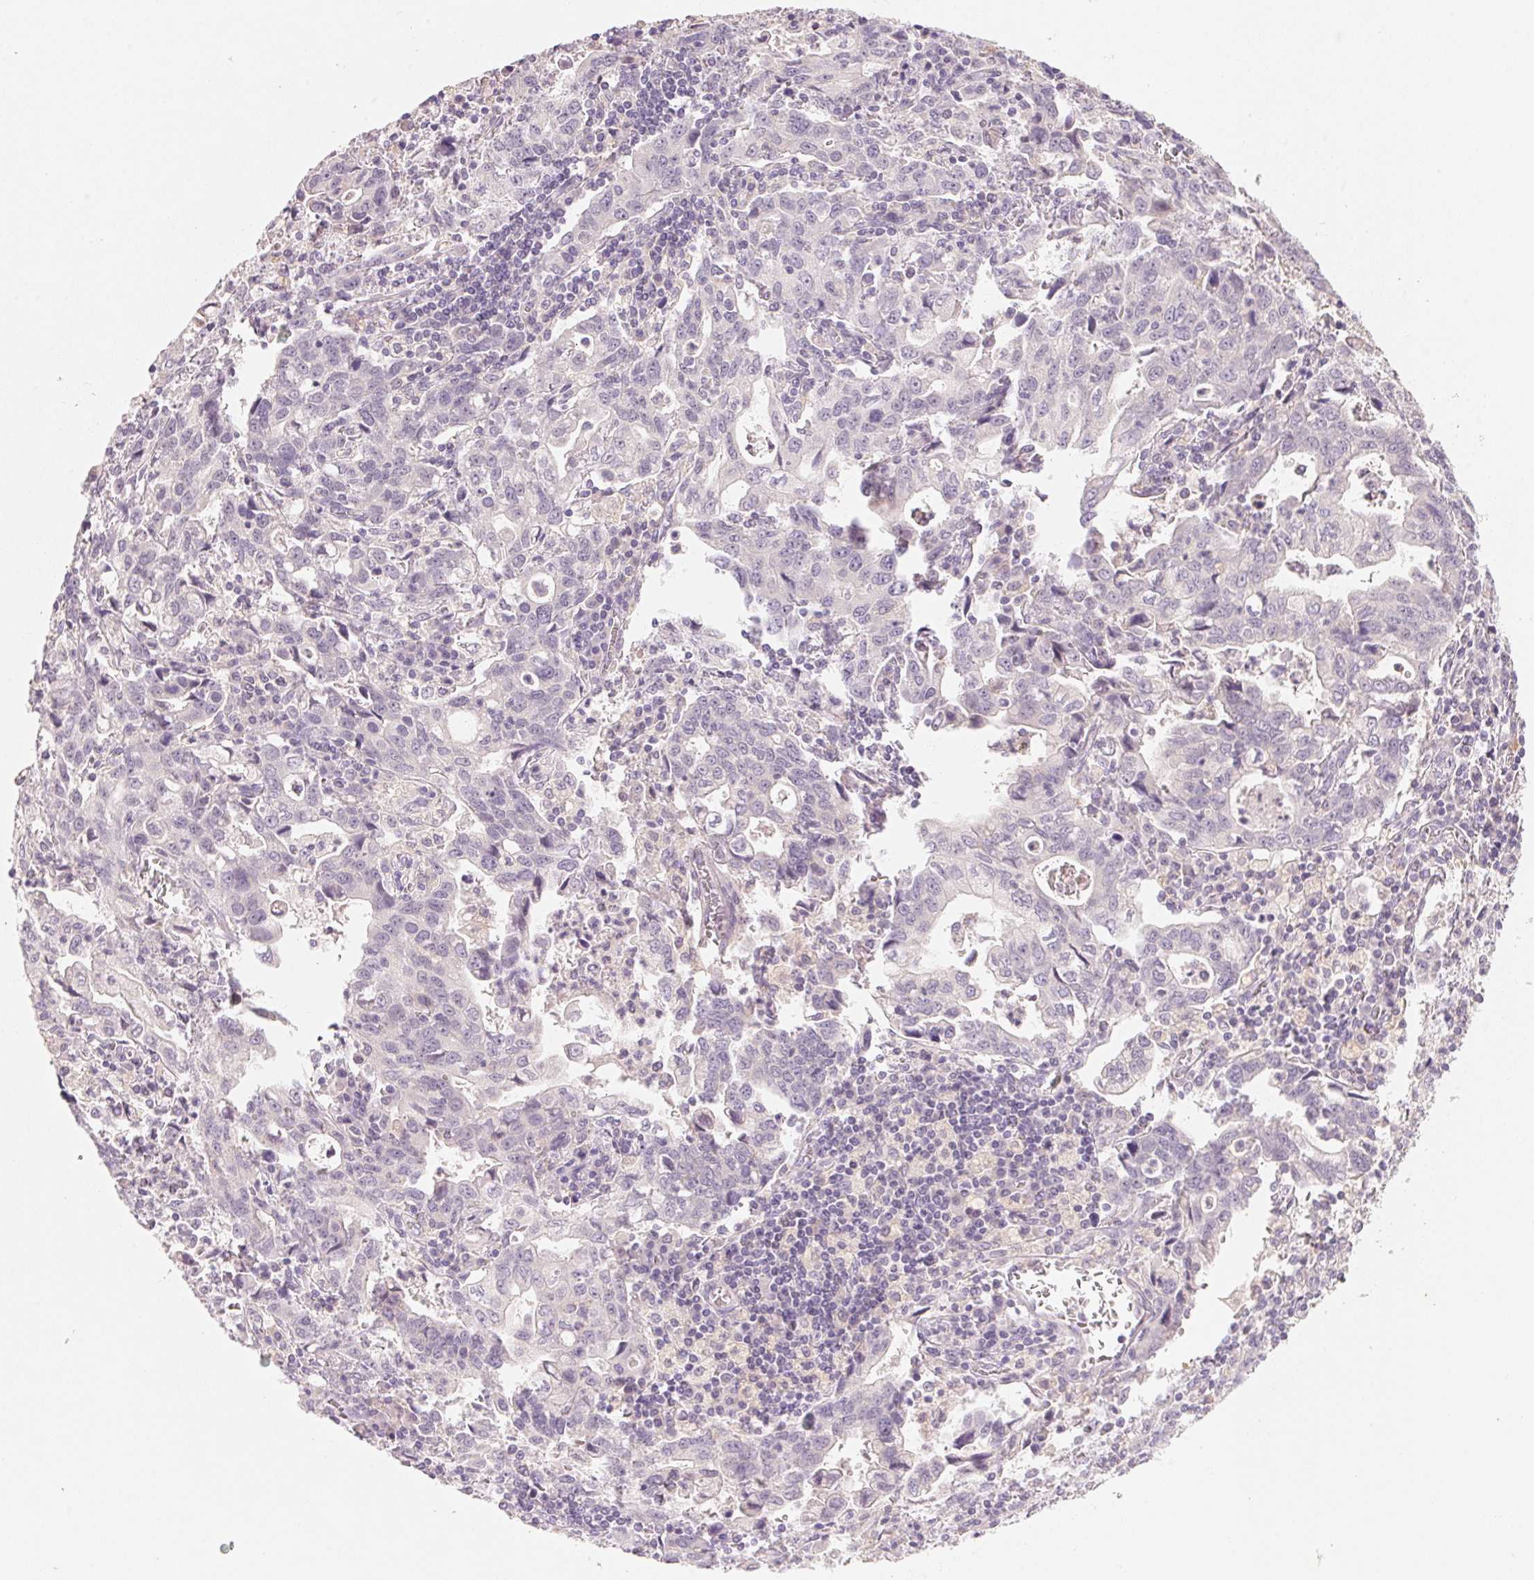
{"staining": {"intensity": "negative", "quantity": "none", "location": "none"}, "tissue": "stomach cancer", "cell_type": "Tumor cells", "image_type": "cancer", "snomed": [{"axis": "morphology", "description": "Adenocarcinoma, NOS"}, {"axis": "topography", "description": "Stomach, upper"}], "caption": "Tumor cells show no significant protein positivity in stomach cancer (adenocarcinoma).", "gene": "MCOLN3", "patient": {"sex": "male", "age": 85}}